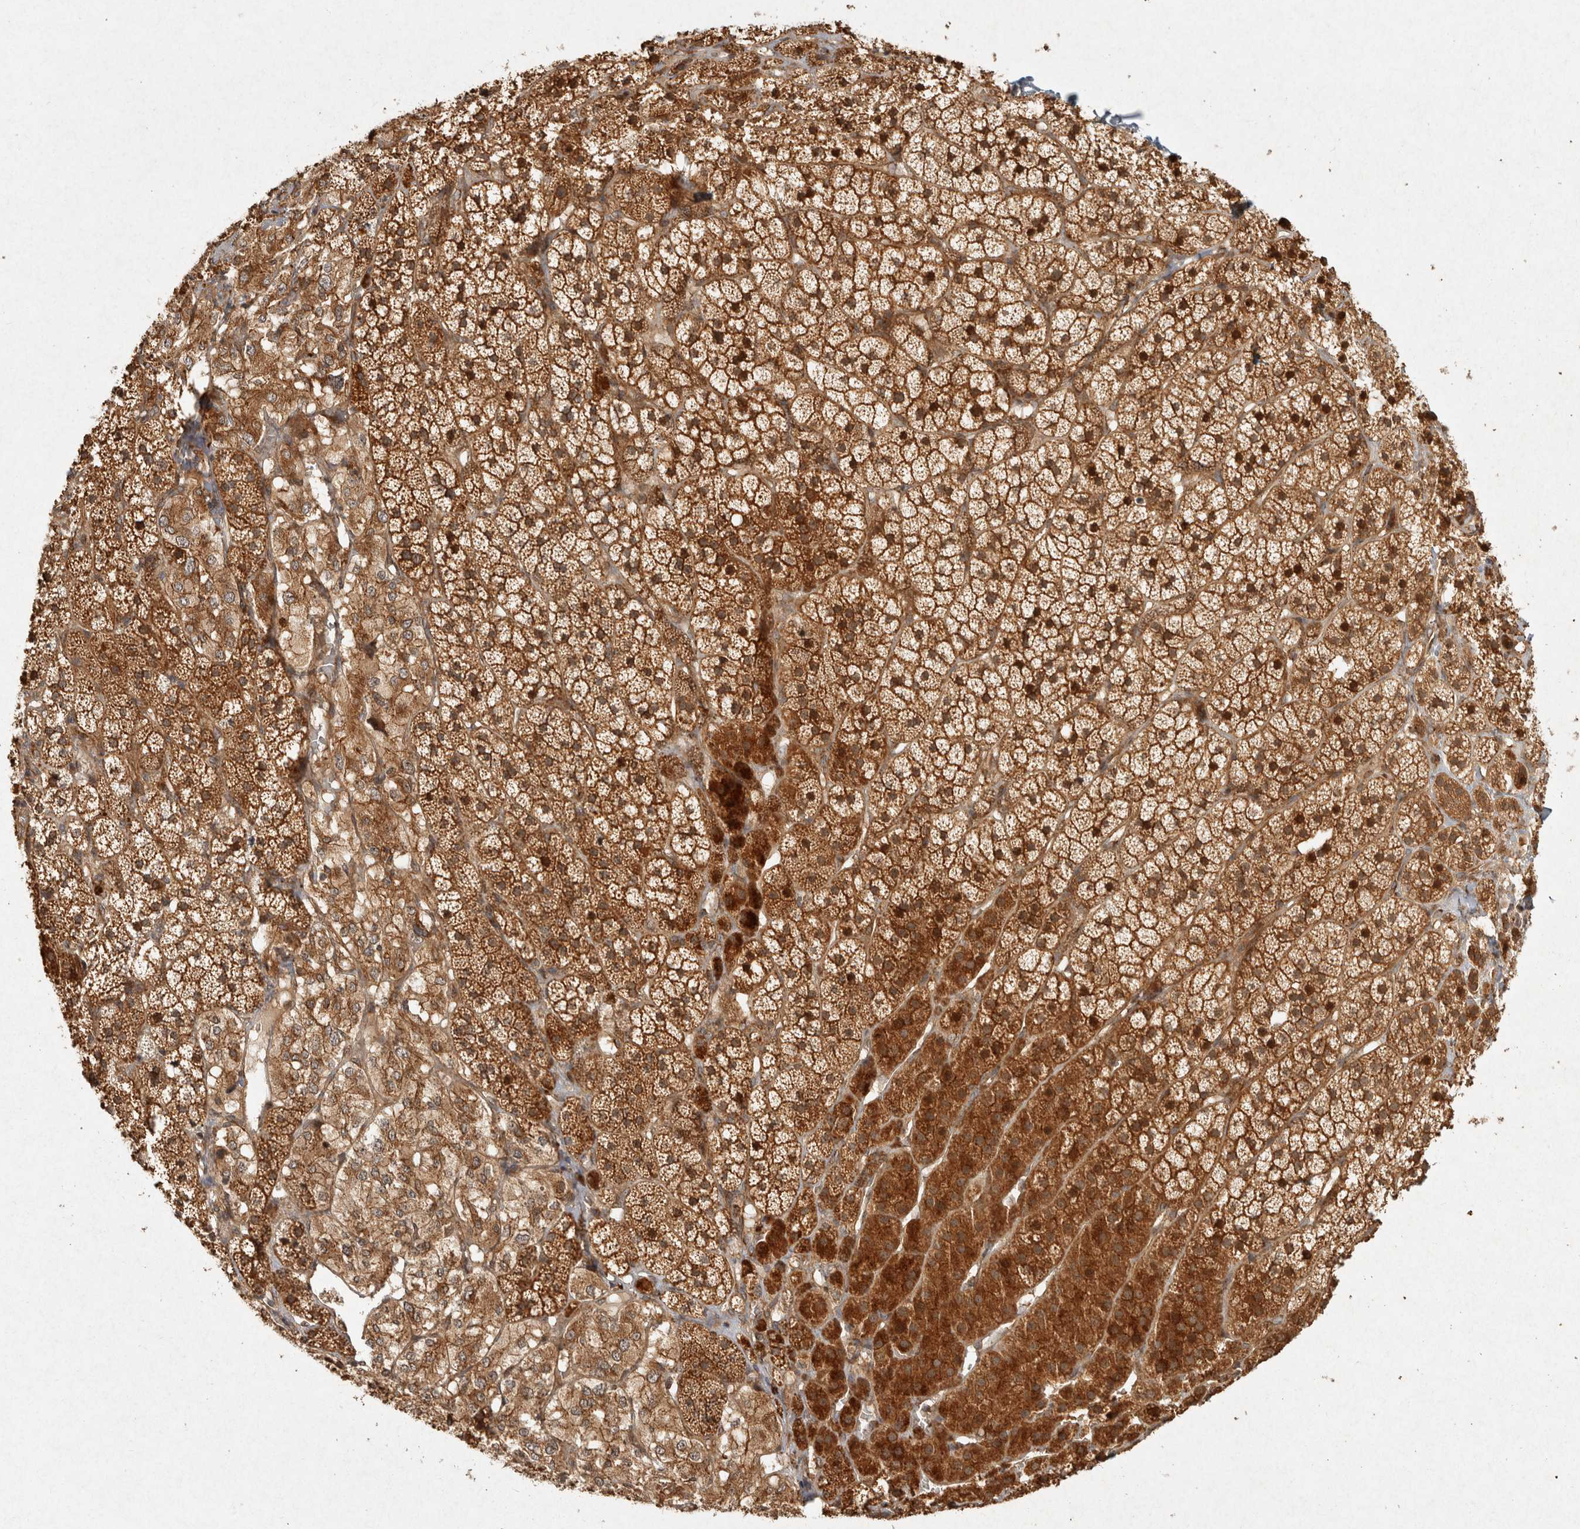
{"staining": {"intensity": "moderate", "quantity": ">75%", "location": "cytoplasmic/membranous"}, "tissue": "adrenal gland", "cell_type": "Glandular cells", "image_type": "normal", "snomed": [{"axis": "morphology", "description": "Normal tissue, NOS"}, {"axis": "topography", "description": "Adrenal gland"}], "caption": "Immunohistochemistry image of unremarkable adrenal gland: adrenal gland stained using immunohistochemistry (IHC) reveals medium levels of moderate protein expression localized specifically in the cytoplasmic/membranous of glandular cells, appearing as a cytoplasmic/membranous brown color.", "gene": "CAMSAP2", "patient": {"sex": "female", "age": 44}}